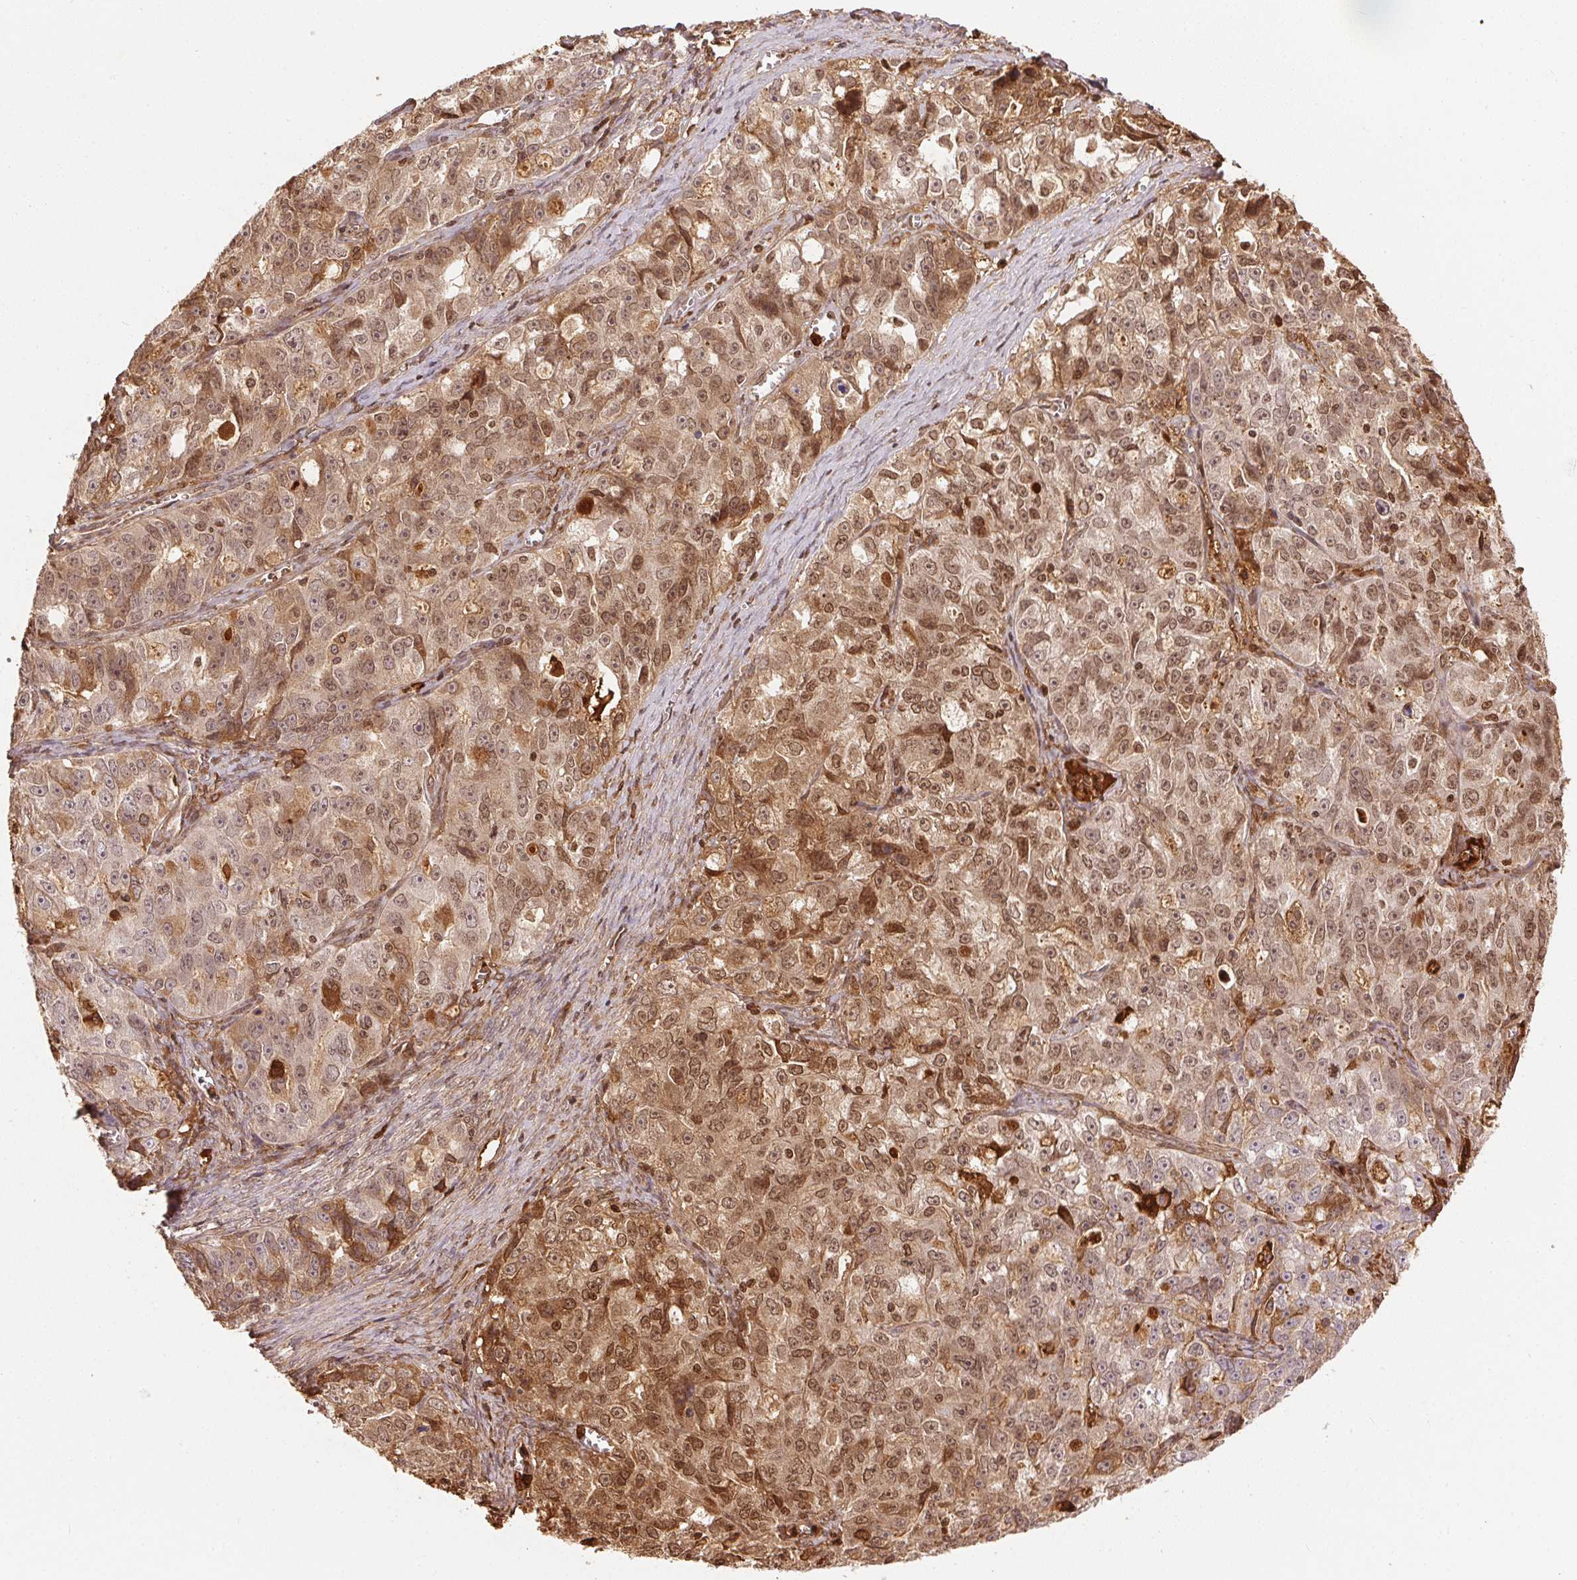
{"staining": {"intensity": "moderate", "quantity": ">75%", "location": "cytoplasmic/membranous,nuclear"}, "tissue": "ovarian cancer", "cell_type": "Tumor cells", "image_type": "cancer", "snomed": [{"axis": "morphology", "description": "Cystadenocarcinoma, serous, NOS"}, {"axis": "topography", "description": "Ovary"}], "caption": "Protein analysis of ovarian serous cystadenocarcinoma tissue exhibits moderate cytoplasmic/membranous and nuclear expression in approximately >75% of tumor cells. The protein of interest is shown in brown color, while the nuclei are stained blue.", "gene": "ORM1", "patient": {"sex": "female", "age": 51}}